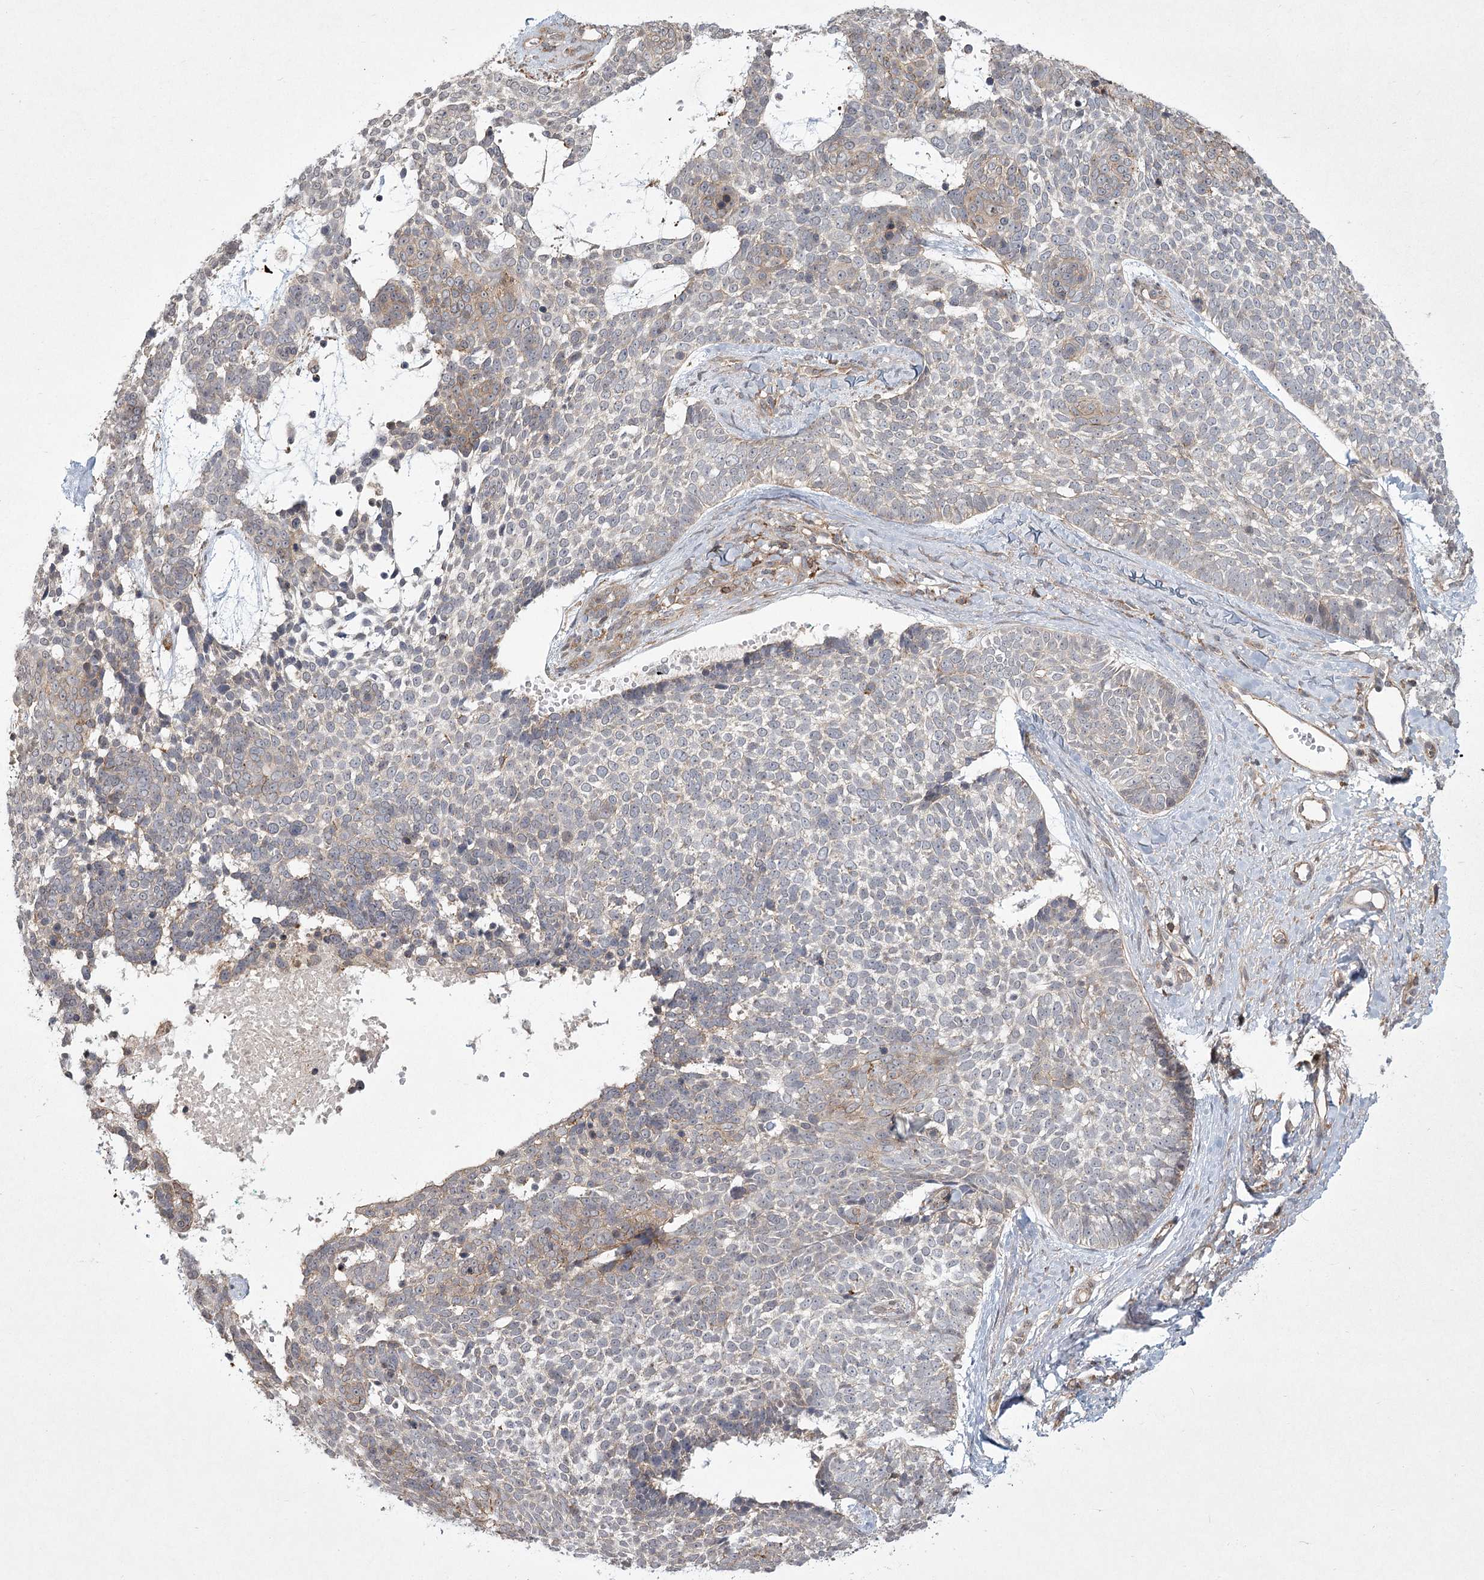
{"staining": {"intensity": "negative", "quantity": "none", "location": "none"}, "tissue": "skin cancer", "cell_type": "Tumor cells", "image_type": "cancer", "snomed": [{"axis": "morphology", "description": "Basal cell carcinoma"}, {"axis": "topography", "description": "Skin"}], "caption": "The micrograph exhibits no significant positivity in tumor cells of skin basal cell carcinoma.", "gene": "MEPE", "patient": {"sex": "female", "age": 81}}